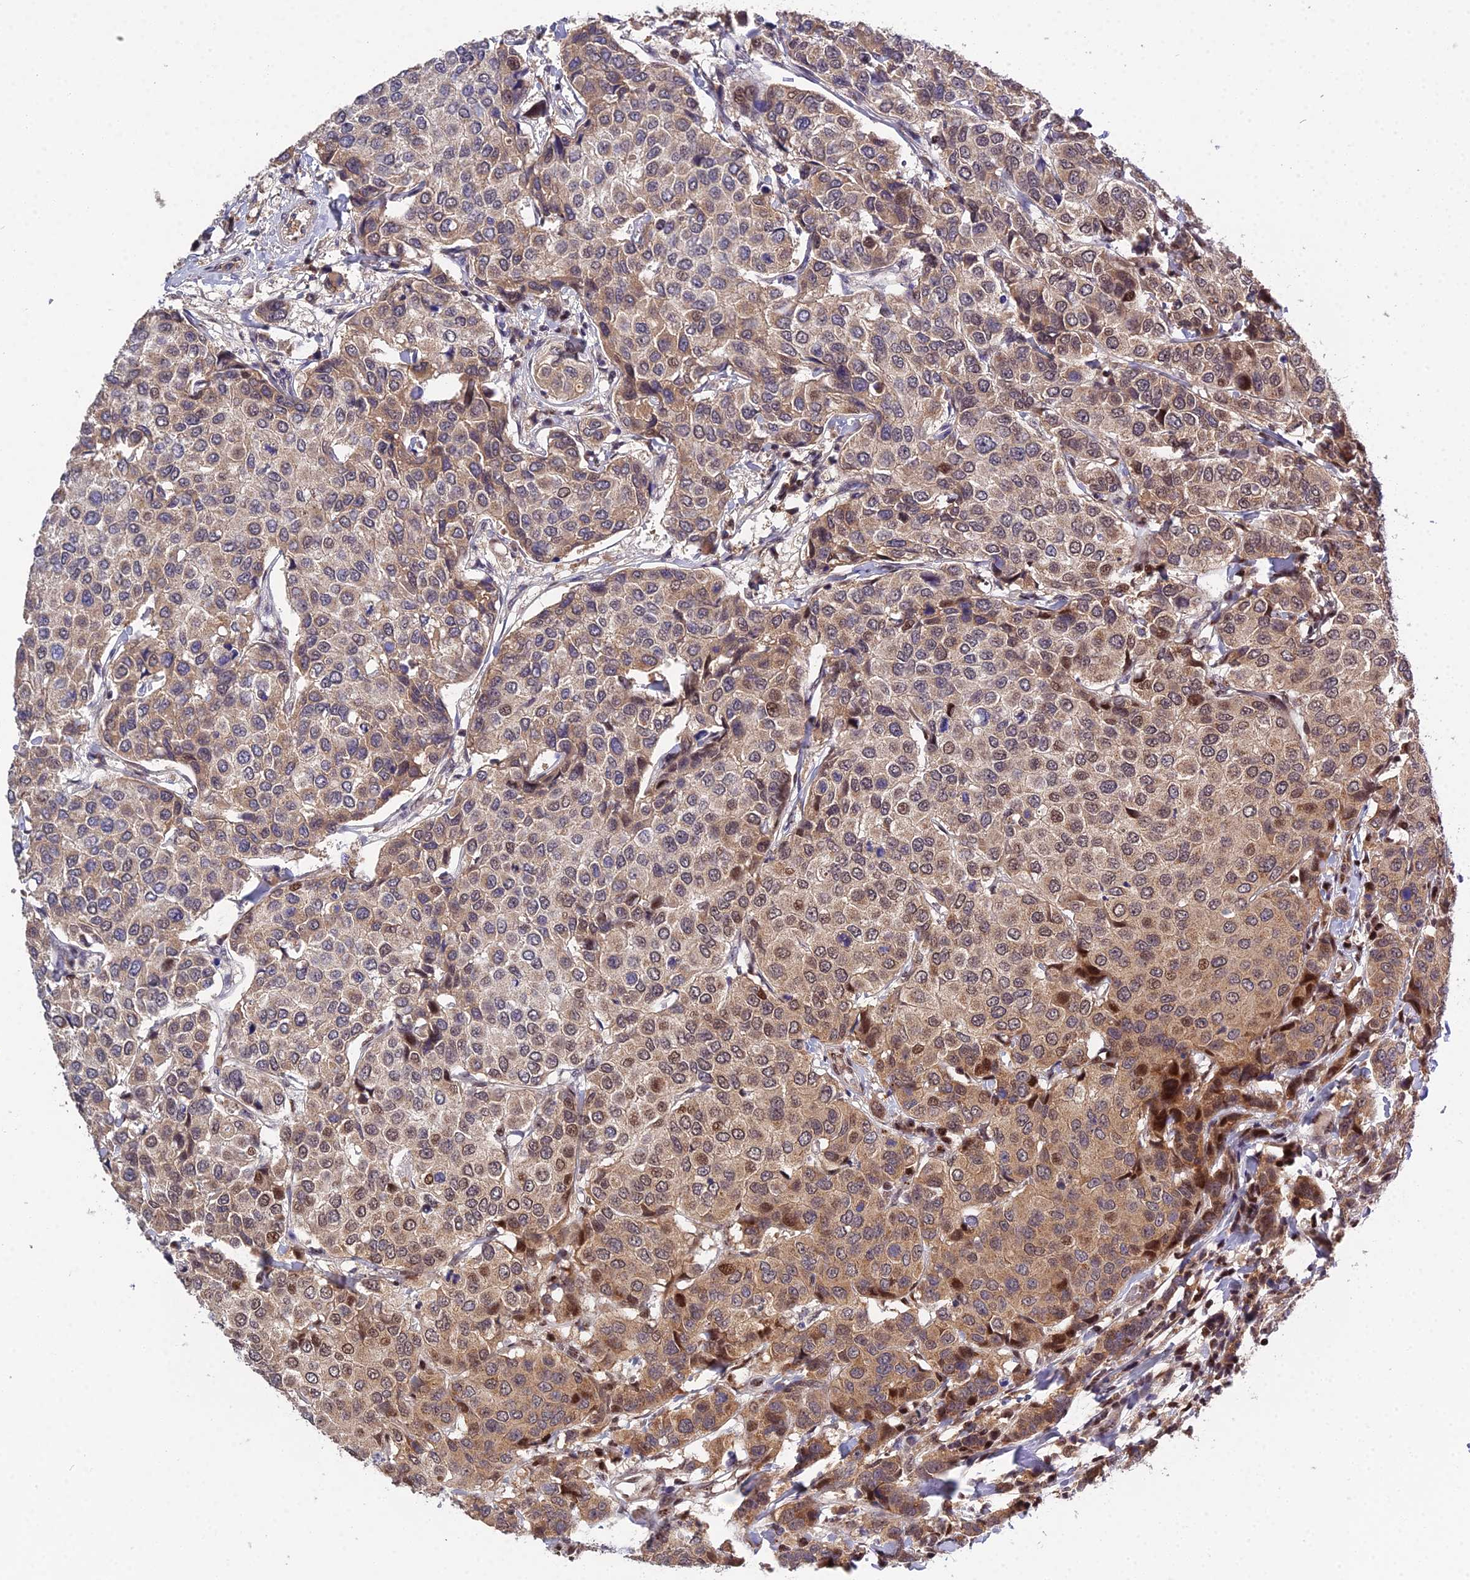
{"staining": {"intensity": "moderate", "quantity": "25%-75%", "location": "cytoplasmic/membranous,nuclear"}, "tissue": "breast cancer", "cell_type": "Tumor cells", "image_type": "cancer", "snomed": [{"axis": "morphology", "description": "Duct carcinoma"}, {"axis": "topography", "description": "Breast"}], "caption": "Brown immunohistochemical staining in breast cancer (intraductal carcinoma) shows moderate cytoplasmic/membranous and nuclear expression in approximately 25%-75% of tumor cells.", "gene": "ARL2", "patient": {"sex": "female", "age": 55}}